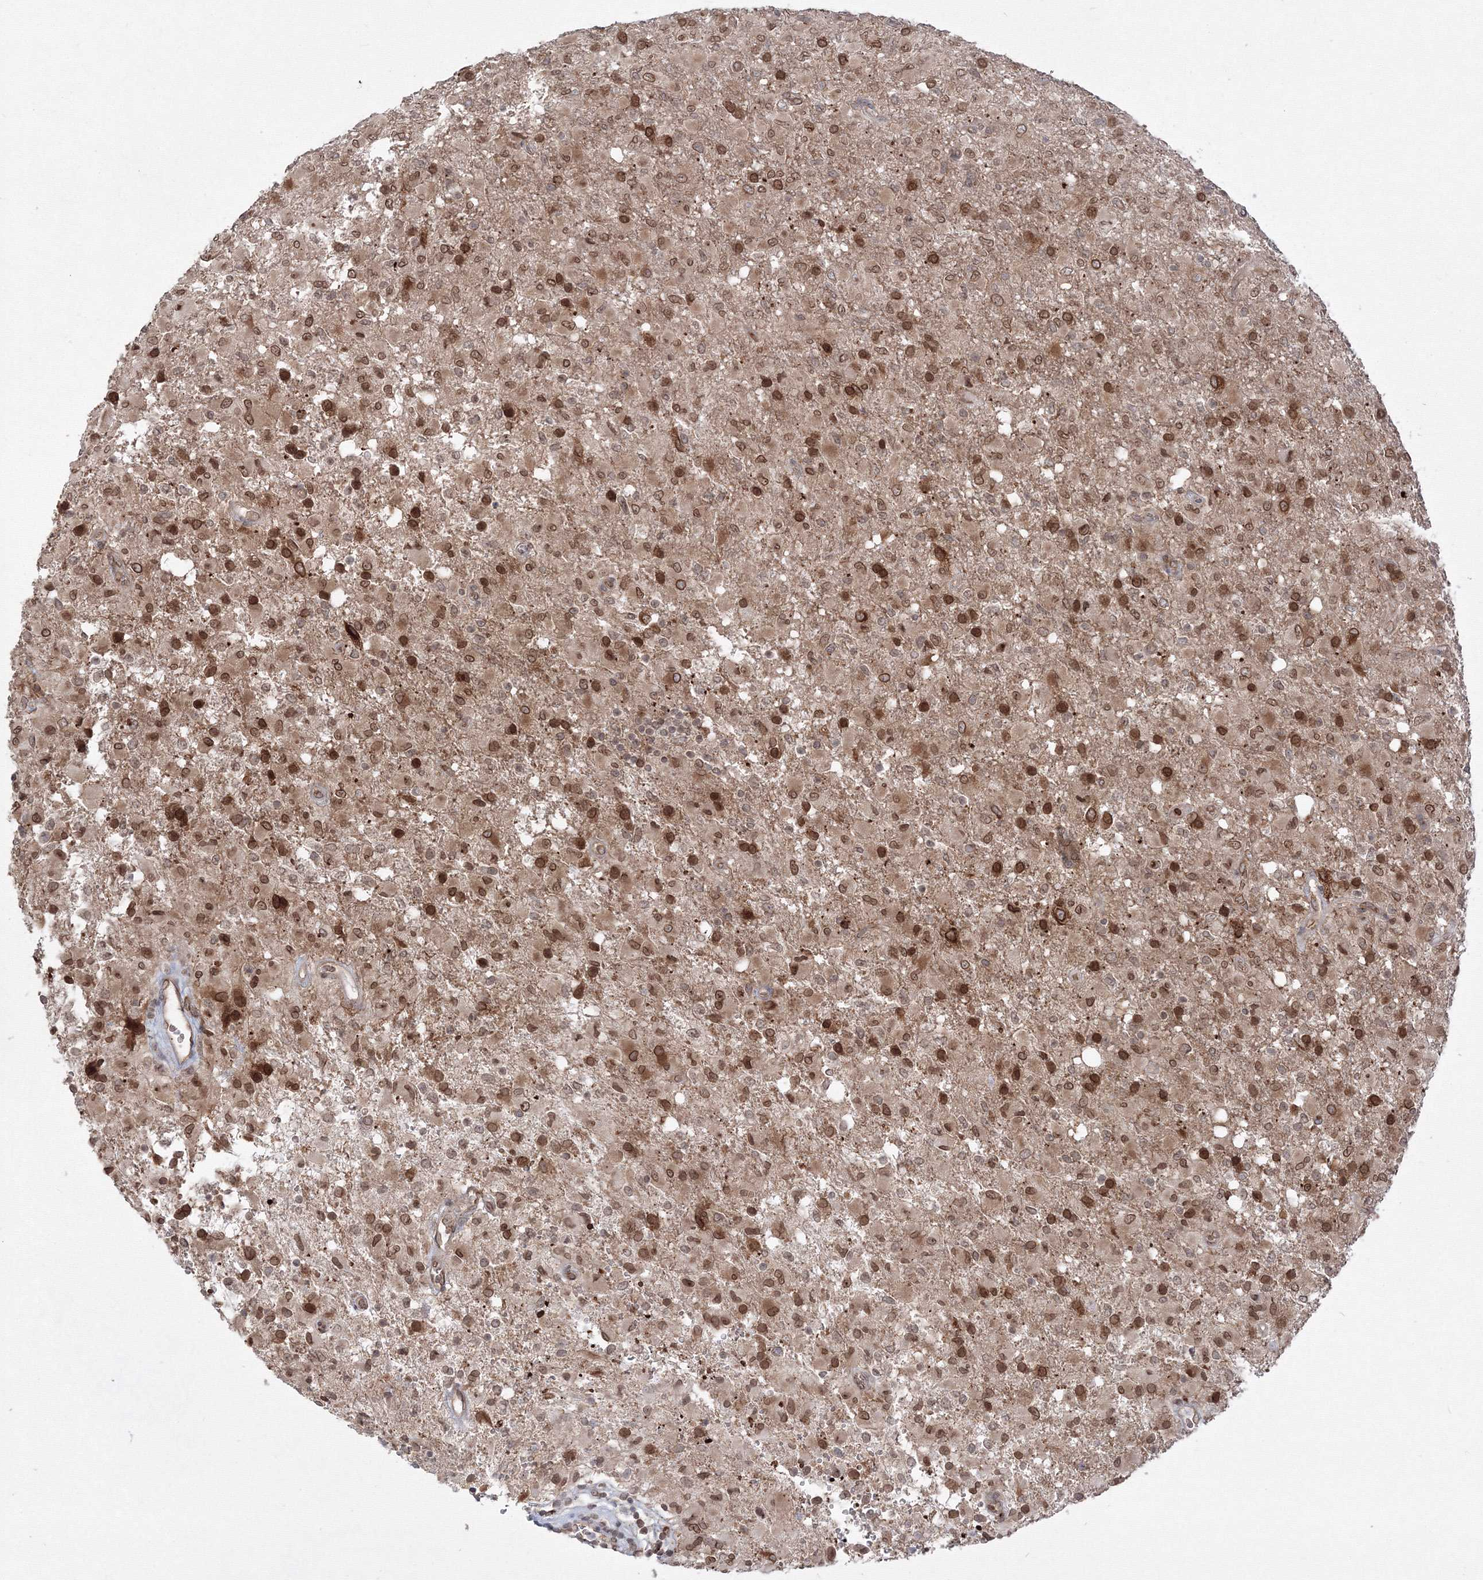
{"staining": {"intensity": "moderate", "quantity": ">75%", "location": "cytoplasmic/membranous,nuclear"}, "tissue": "glioma", "cell_type": "Tumor cells", "image_type": "cancer", "snomed": [{"axis": "morphology", "description": "Glioma, malignant, High grade"}, {"axis": "topography", "description": "Brain"}], "caption": "Immunohistochemical staining of malignant high-grade glioma displays medium levels of moderate cytoplasmic/membranous and nuclear expression in approximately >75% of tumor cells. The staining was performed using DAB to visualize the protein expression in brown, while the nuclei were stained in blue with hematoxylin (Magnification: 20x).", "gene": "DNAJB2", "patient": {"sex": "female", "age": 57}}